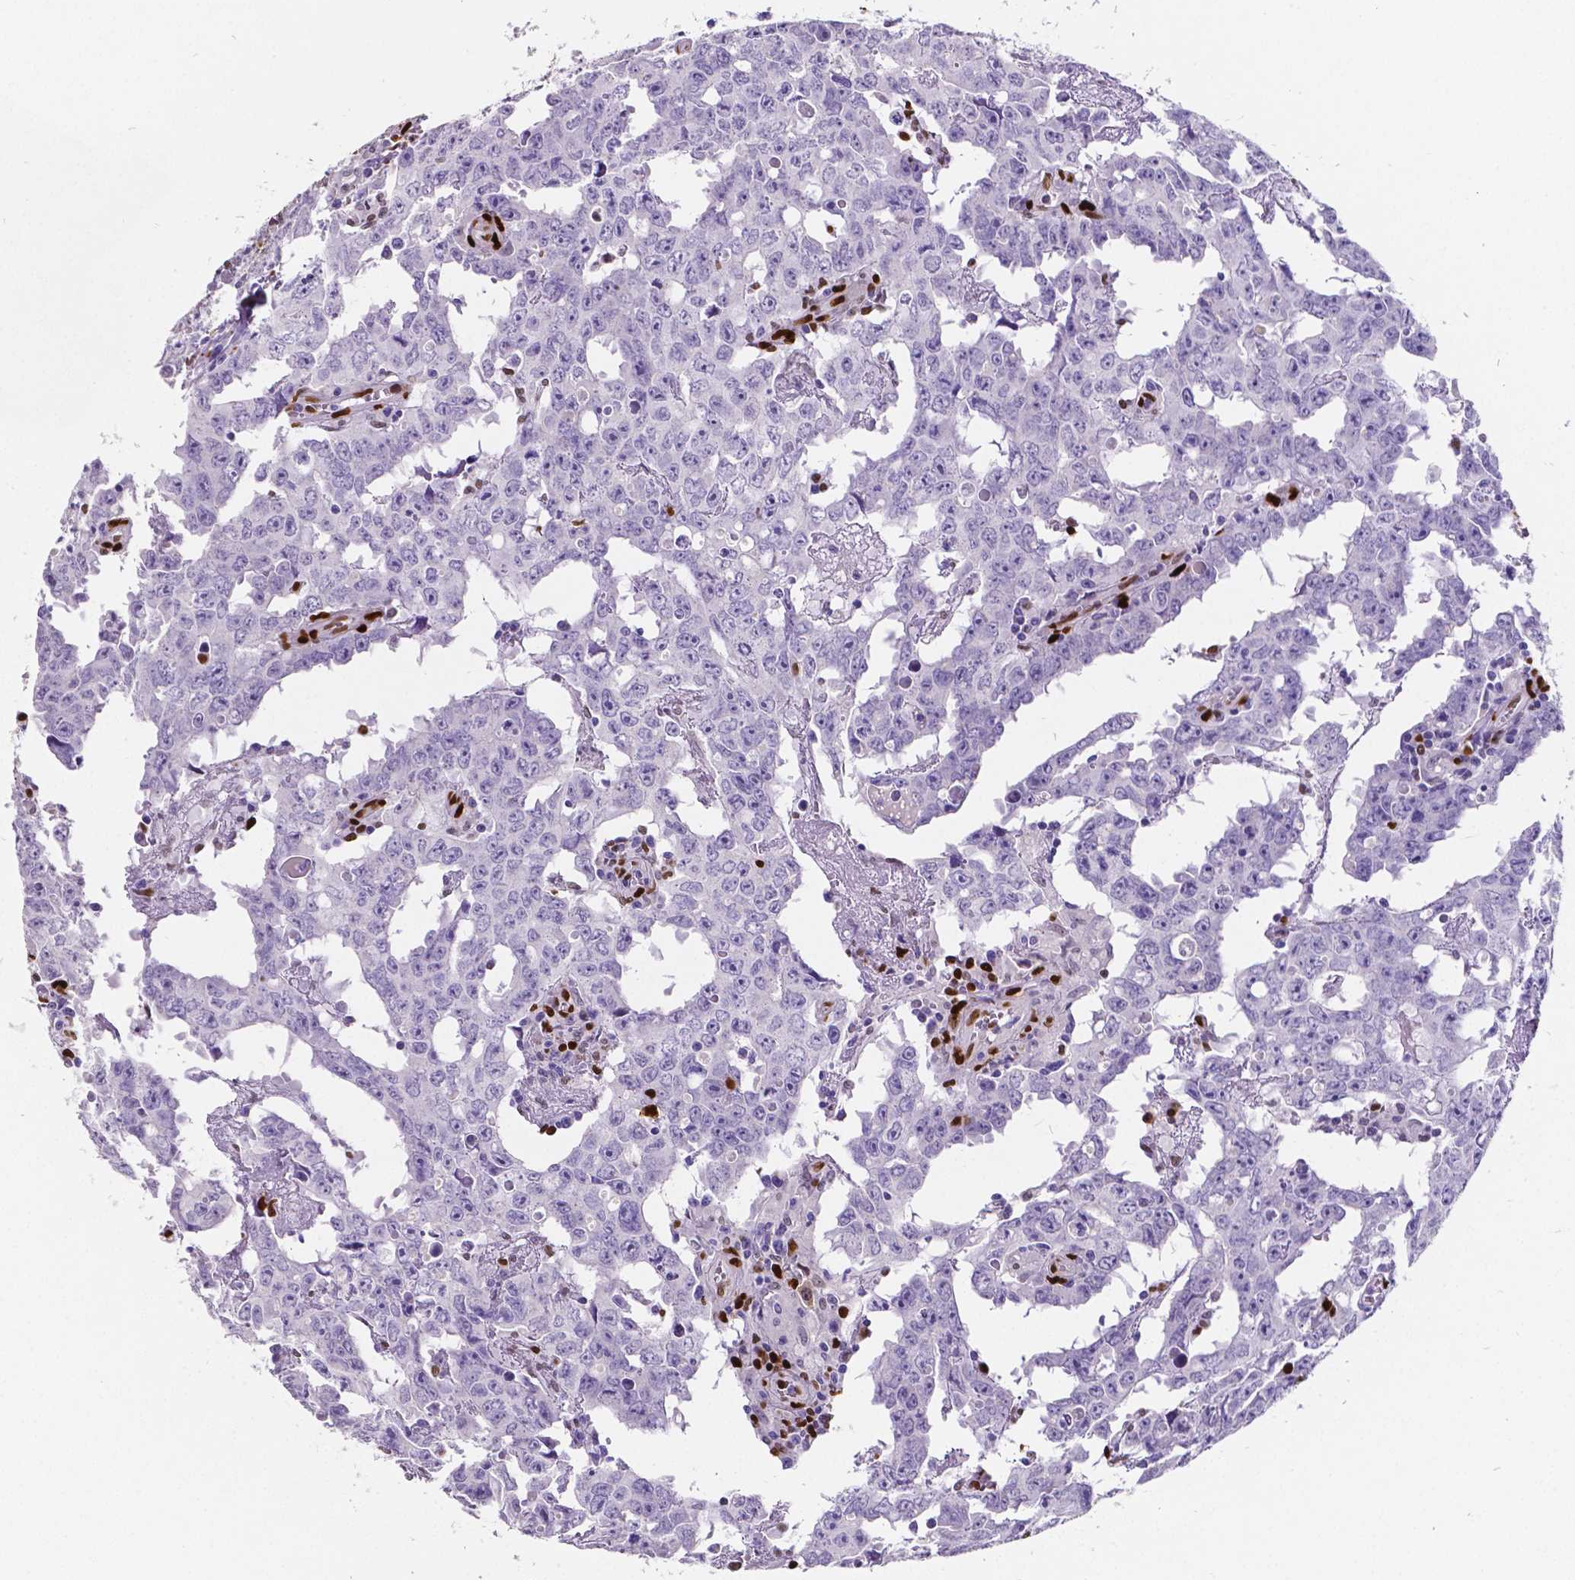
{"staining": {"intensity": "negative", "quantity": "none", "location": "none"}, "tissue": "testis cancer", "cell_type": "Tumor cells", "image_type": "cancer", "snomed": [{"axis": "morphology", "description": "Carcinoma, Embryonal, NOS"}, {"axis": "topography", "description": "Testis"}], "caption": "This is a photomicrograph of immunohistochemistry (IHC) staining of testis cancer, which shows no staining in tumor cells.", "gene": "MEF2C", "patient": {"sex": "male", "age": 22}}